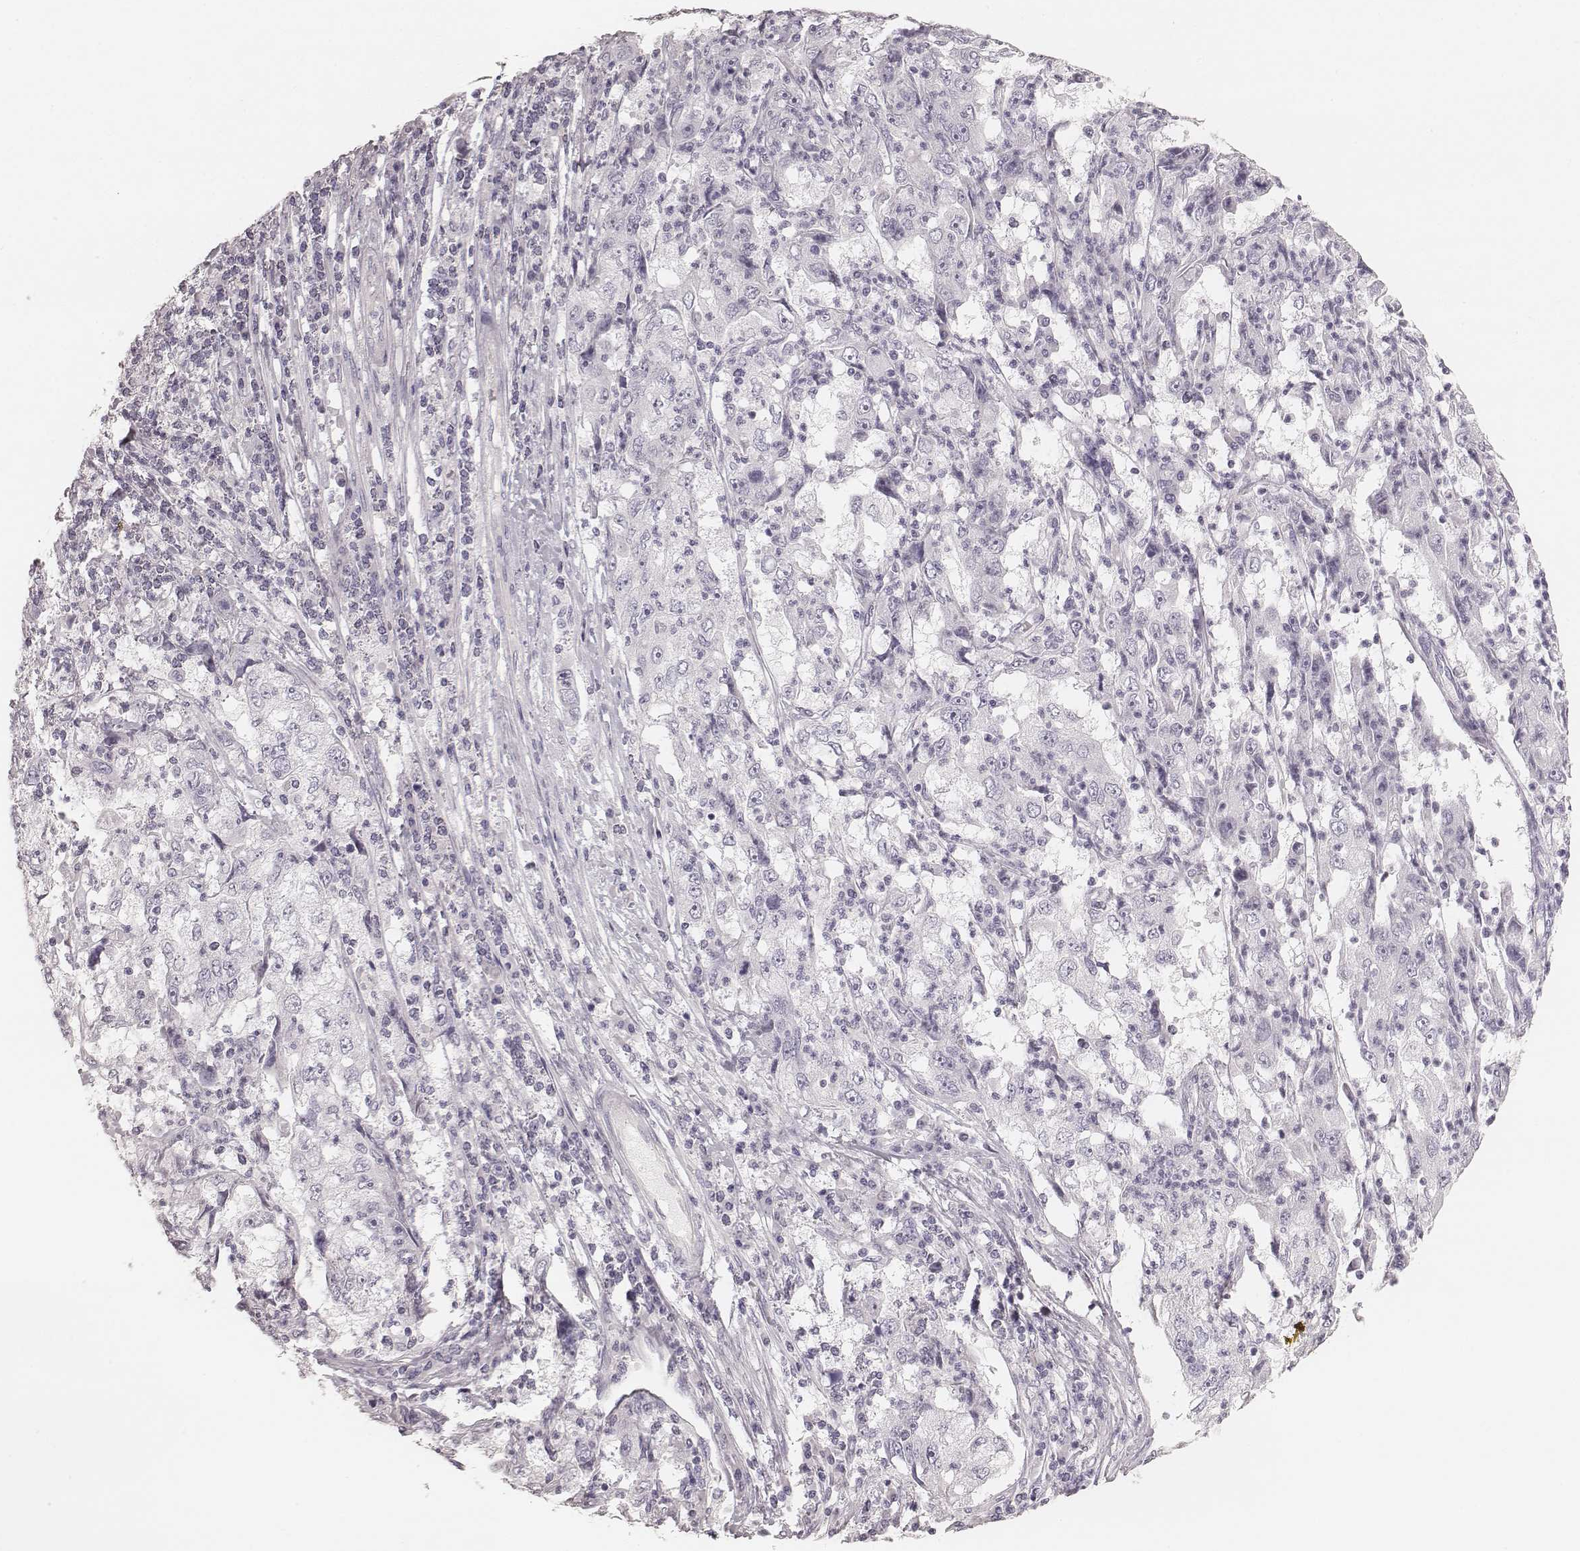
{"staining": {"intensity": "negative", "quantity": "none", "location": "none"}, "tissue": "cervical cancer", "cell_type": "Tumor cells", "image_type": "cancer", "snomed": [{"axis": "morphology", "description": "Squamous cell carcinoma, NOS"}, {"axis": "topography", "description": "Cervix"}], "caption": "This histopathology image is of cervical squamous cell carcinoma stained with IHC to label a protein in brown with the nuclei are counter-stained blue. There is no staining in tumor cells.", "gene": "ZP4", "patient": {"sex": "female", "age": 36}}